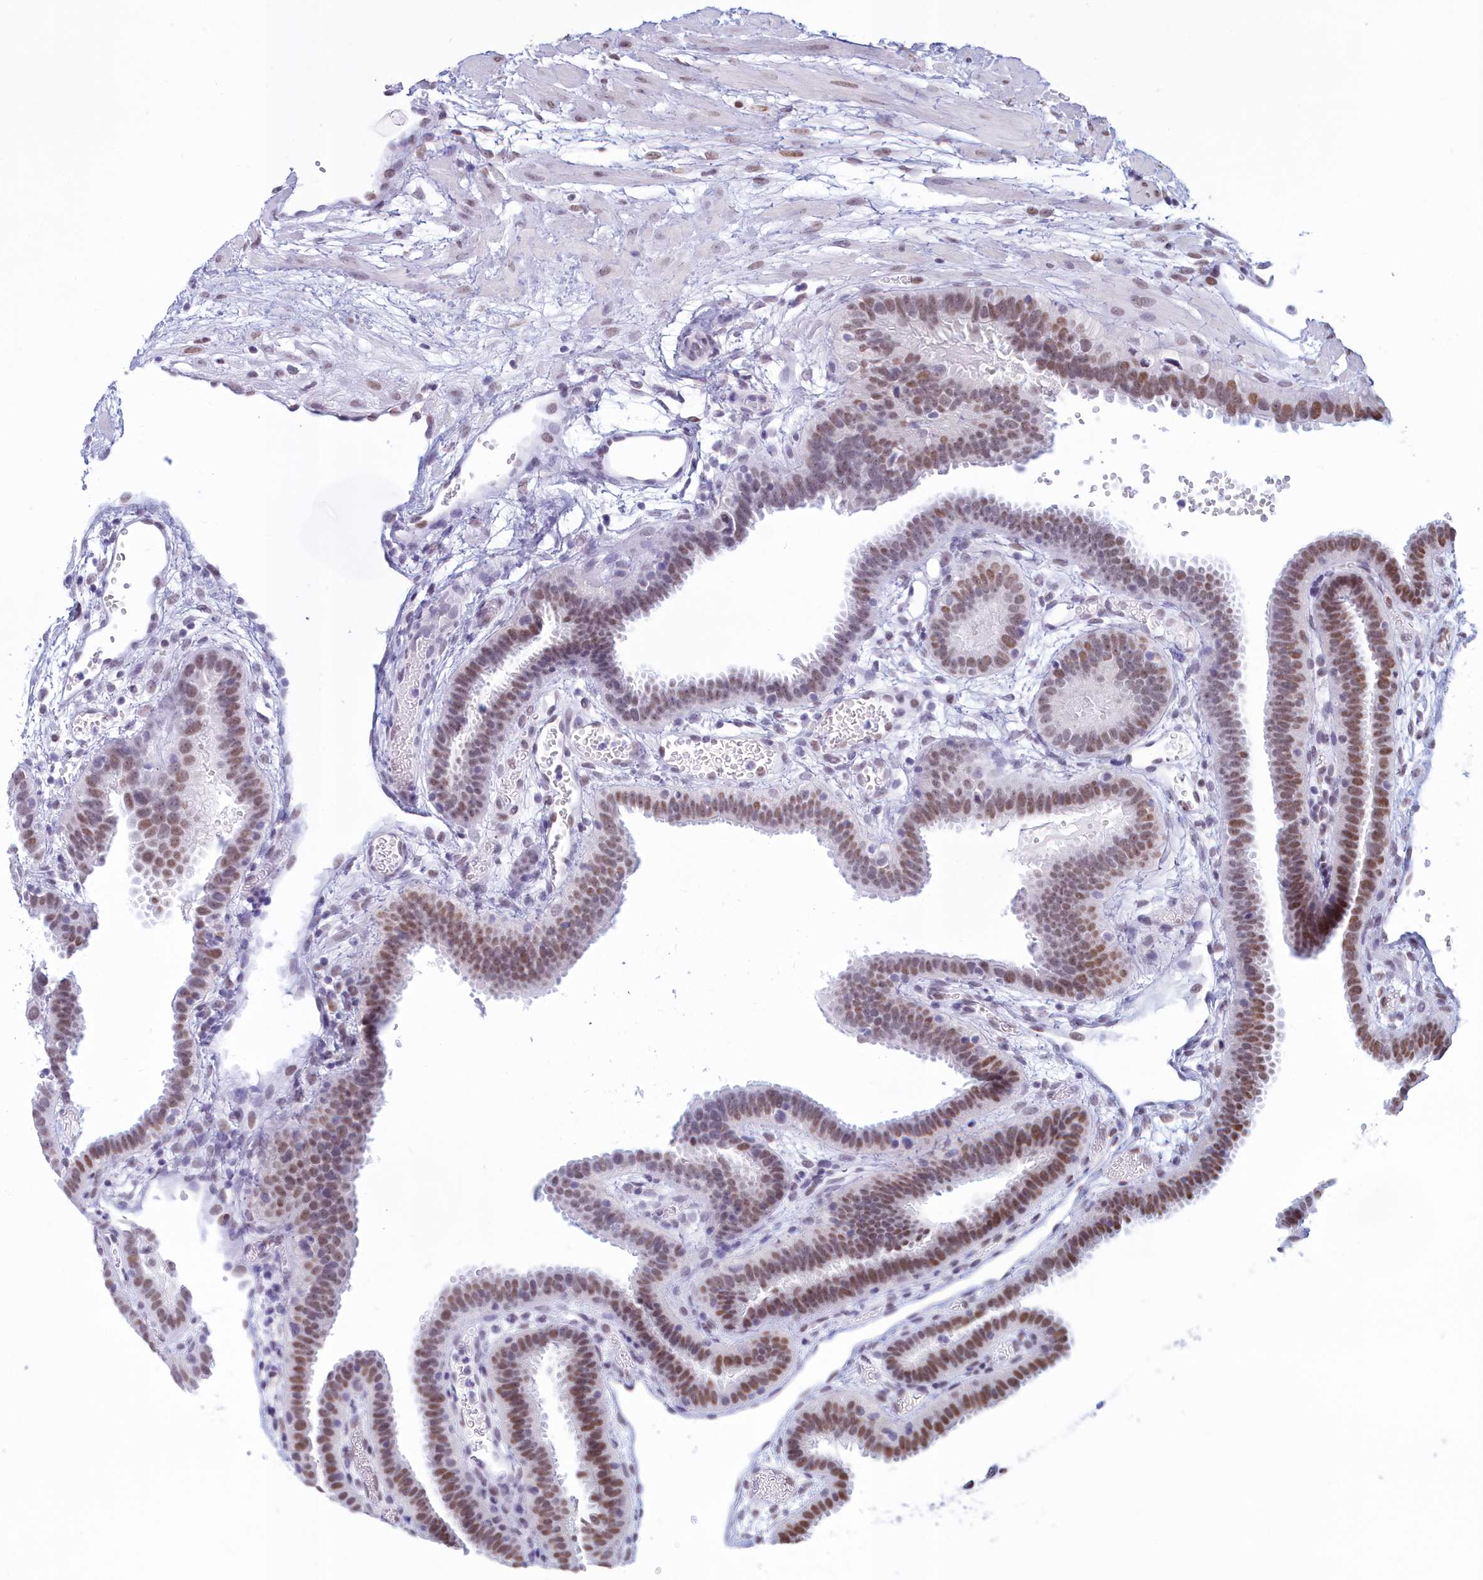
{"staining": {"intensity": "moderate", "quantity": ">75%", "location": "nuclear"}, "tissue": "fallopian tube", "cell_type": "Glandular cells", "image_type": "normal", "snomed": [{"axis": "morphology", "description": "Normal tissue, NOS"}, {"axis": "topography", "description": "Fallopian tube"}], "caption": "Fallopian tube stained with DAB (3,3'-diaminobenzidine) IHC shows medium levels of moderate nuclear expression in approximately >75% of glandular cells.", "gene": "CDC26", "patient": {"sex": "female", "age": 37}}